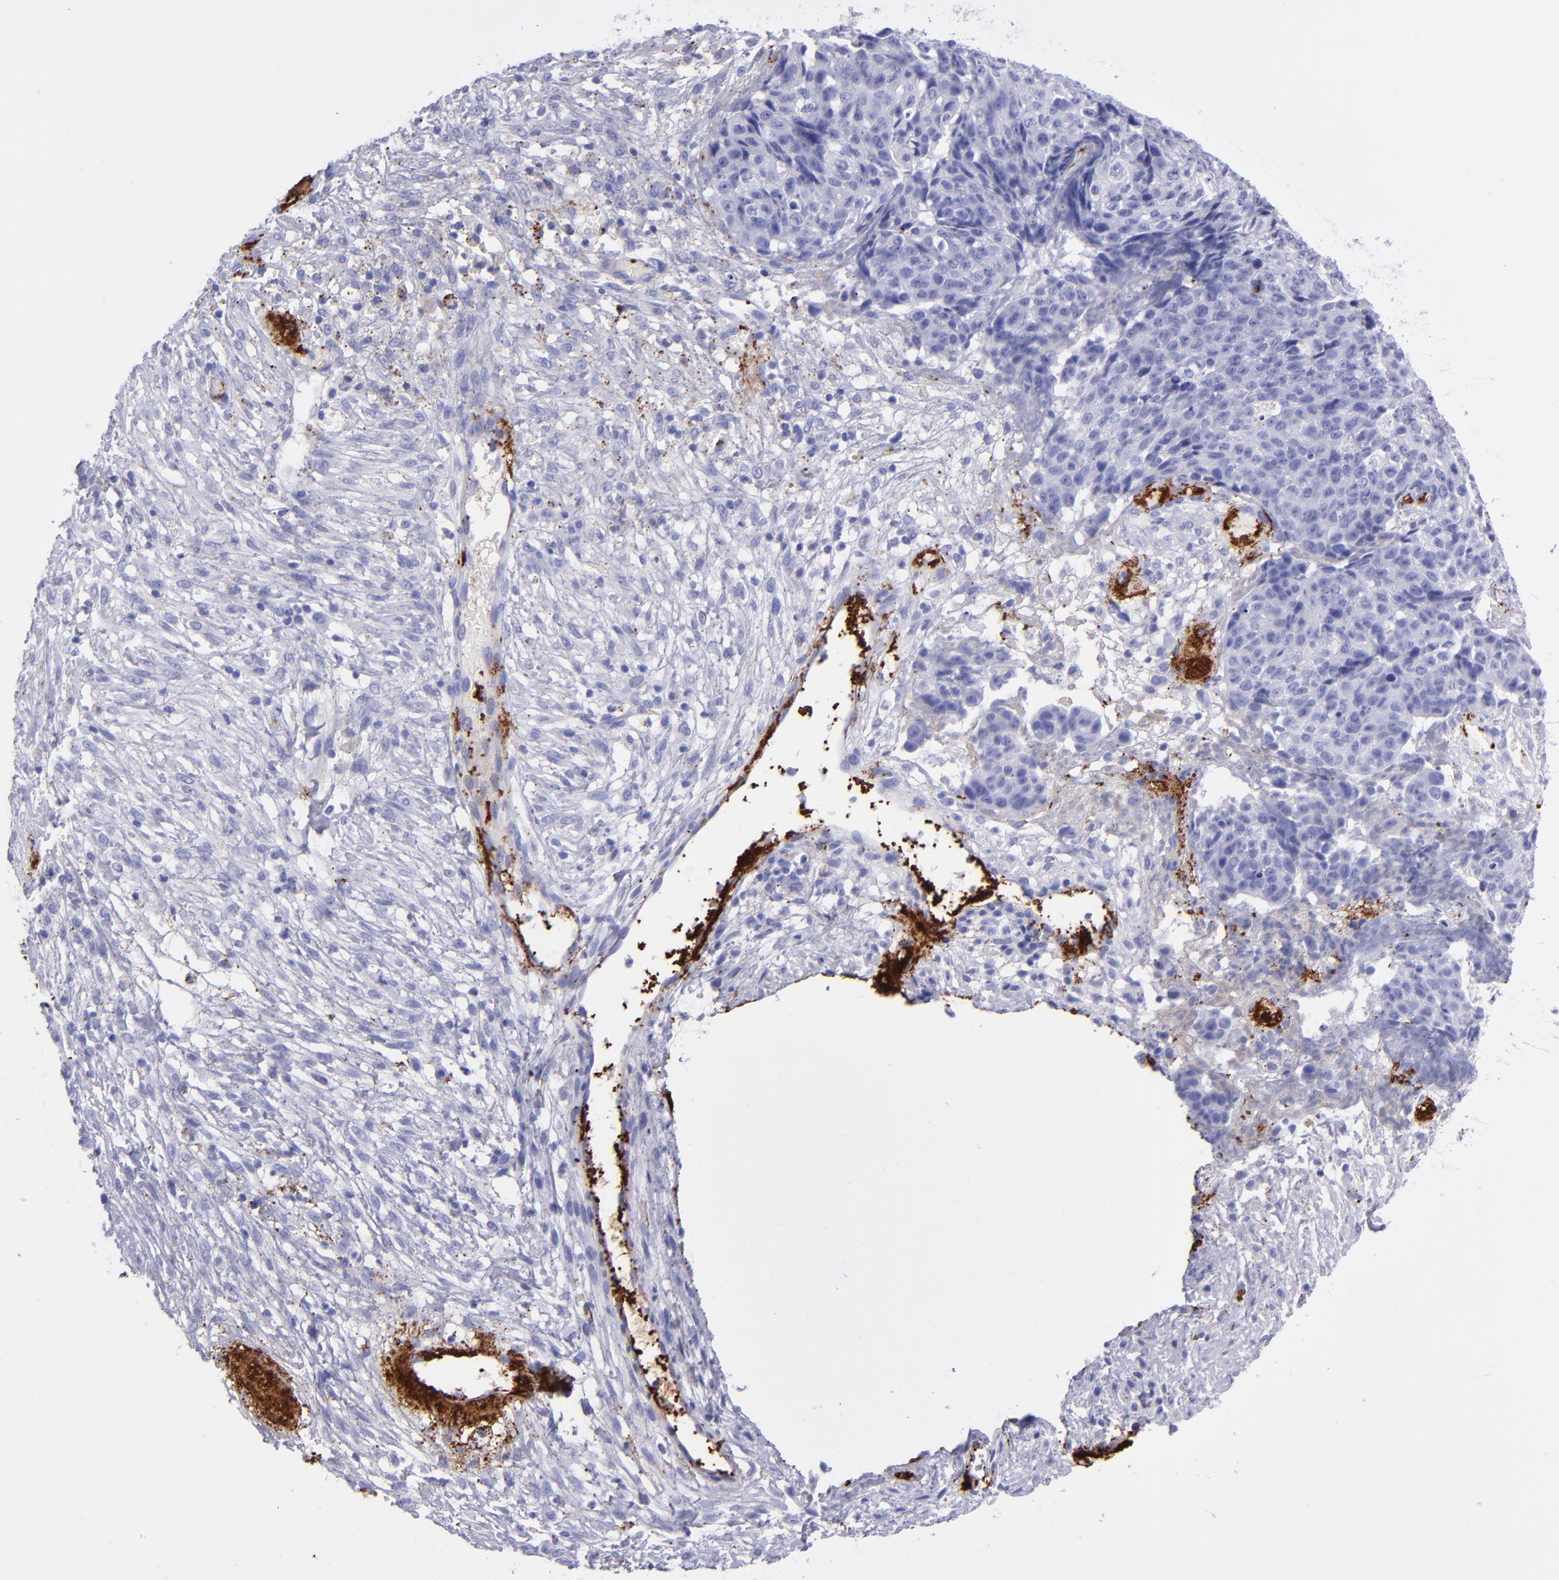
{"staining": {"intensity": "negative", "quantity": "none", "location": "none"}, "tissue": "ovarian cancer", "cell_type": "Tumor cells", "image_type": "cancer", "snomed": [{"axis": "morphology", "description": "Carcinoma, endometroid"}, {"axis": "topography", "description": "Ovary"}], "caption": "Immunohistochemistry (IHC) histopathology image of neoplastic tissue: human ovarian endometroid carcinoma stained with DAB displays no significant protein staining in tumor cells.", "gene": "EFCAB13", "patient": {"sex": "female", "age": 42}}